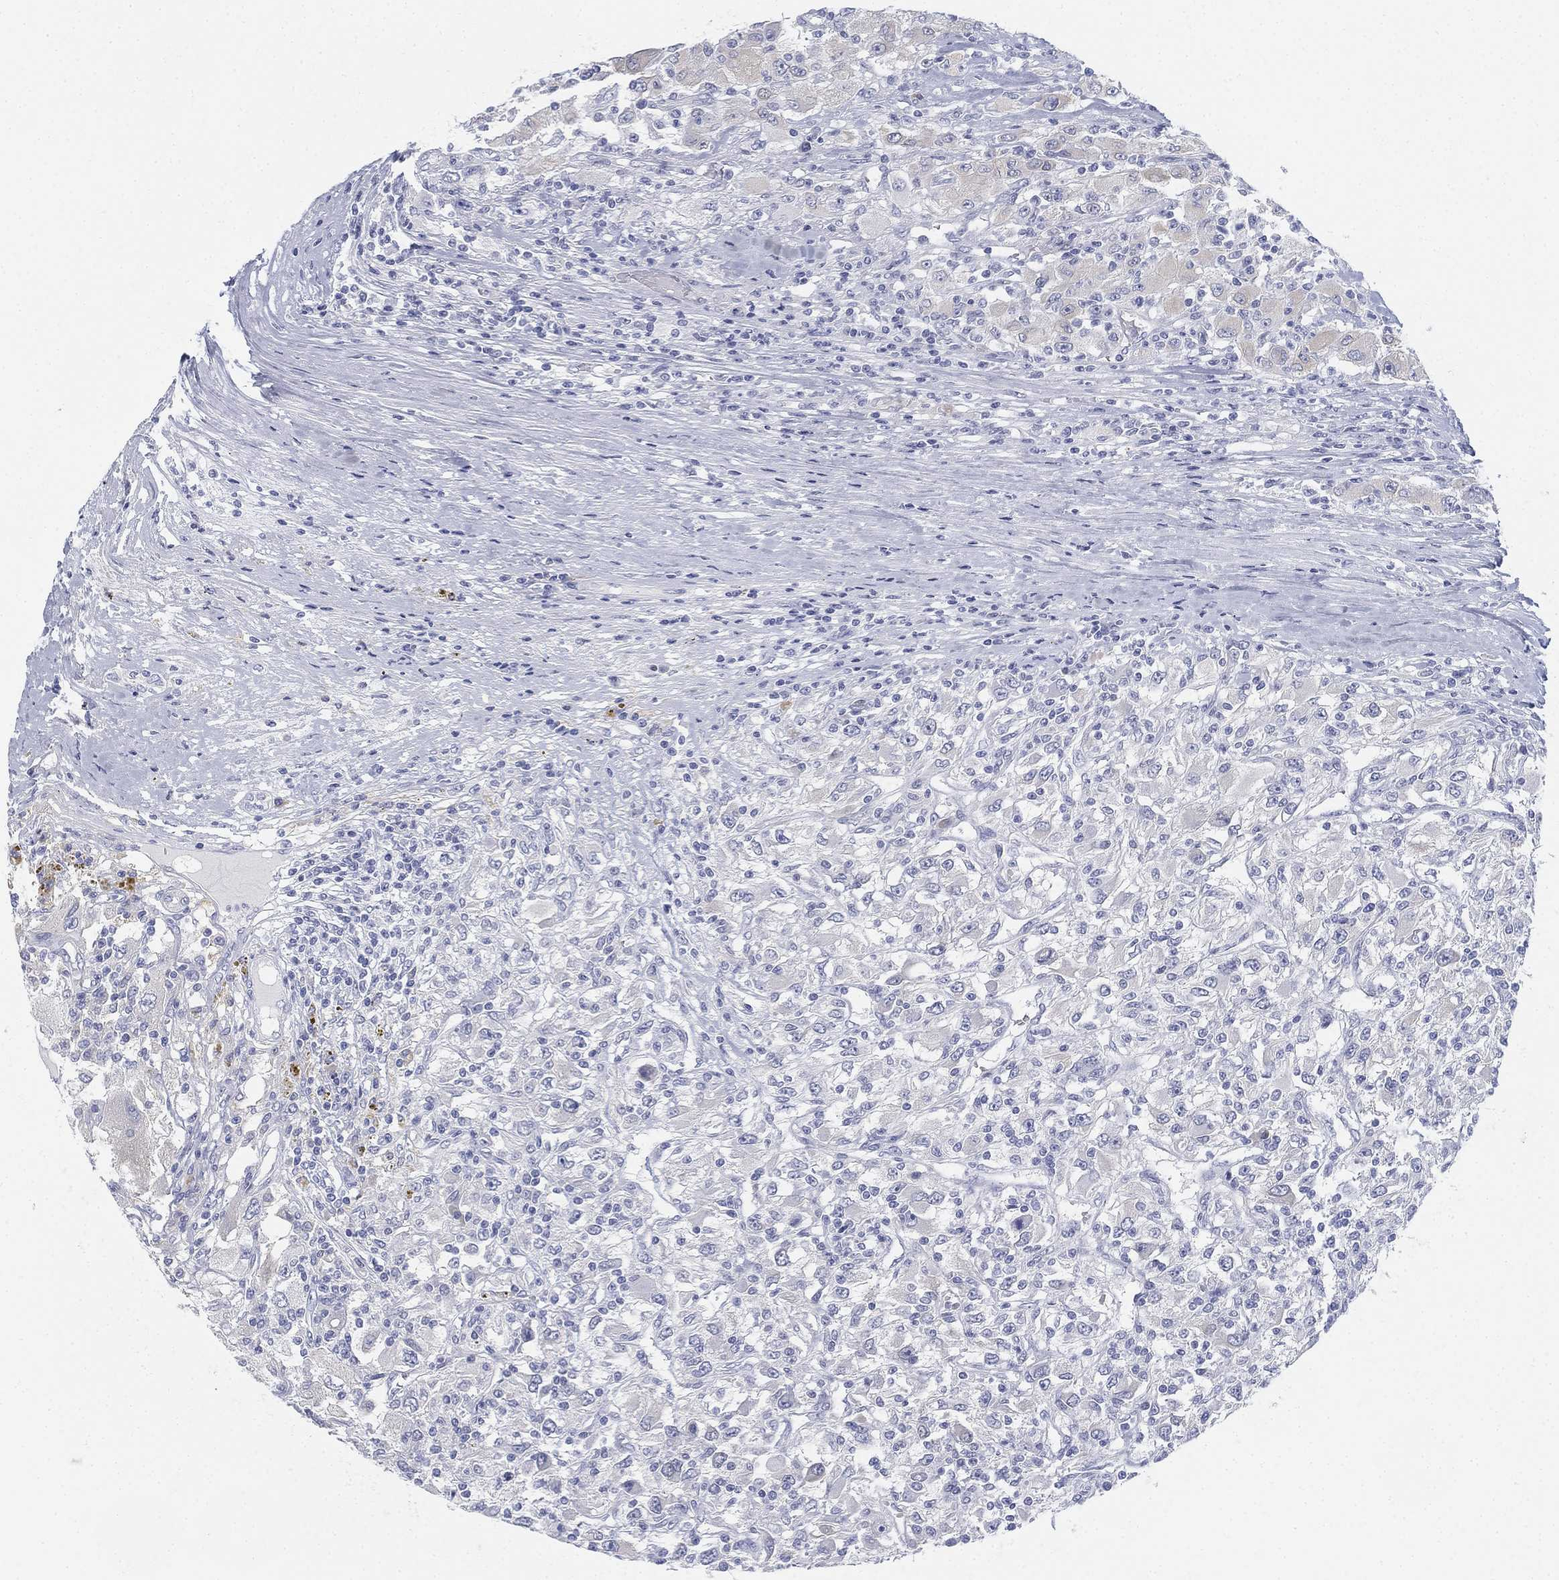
{"staining": {"intensity": "negative", "quantity": "none", "location": "none"}, "tissue": "renal cancer", "cell_type": "Tumor cells", "image_type": "cancer", "snomed": [{"axis": "morphology", "description": "Adenocarcinoma, NOS"}, {"axis": "topography", "description": "Kidney"}], "caption": "Photomicrograph shows no significant protein staining in tumor cells of renal cancer (adenocarcinoma).", "gene": "GCNA", "patient": {"sex": "female", "age": 67}}